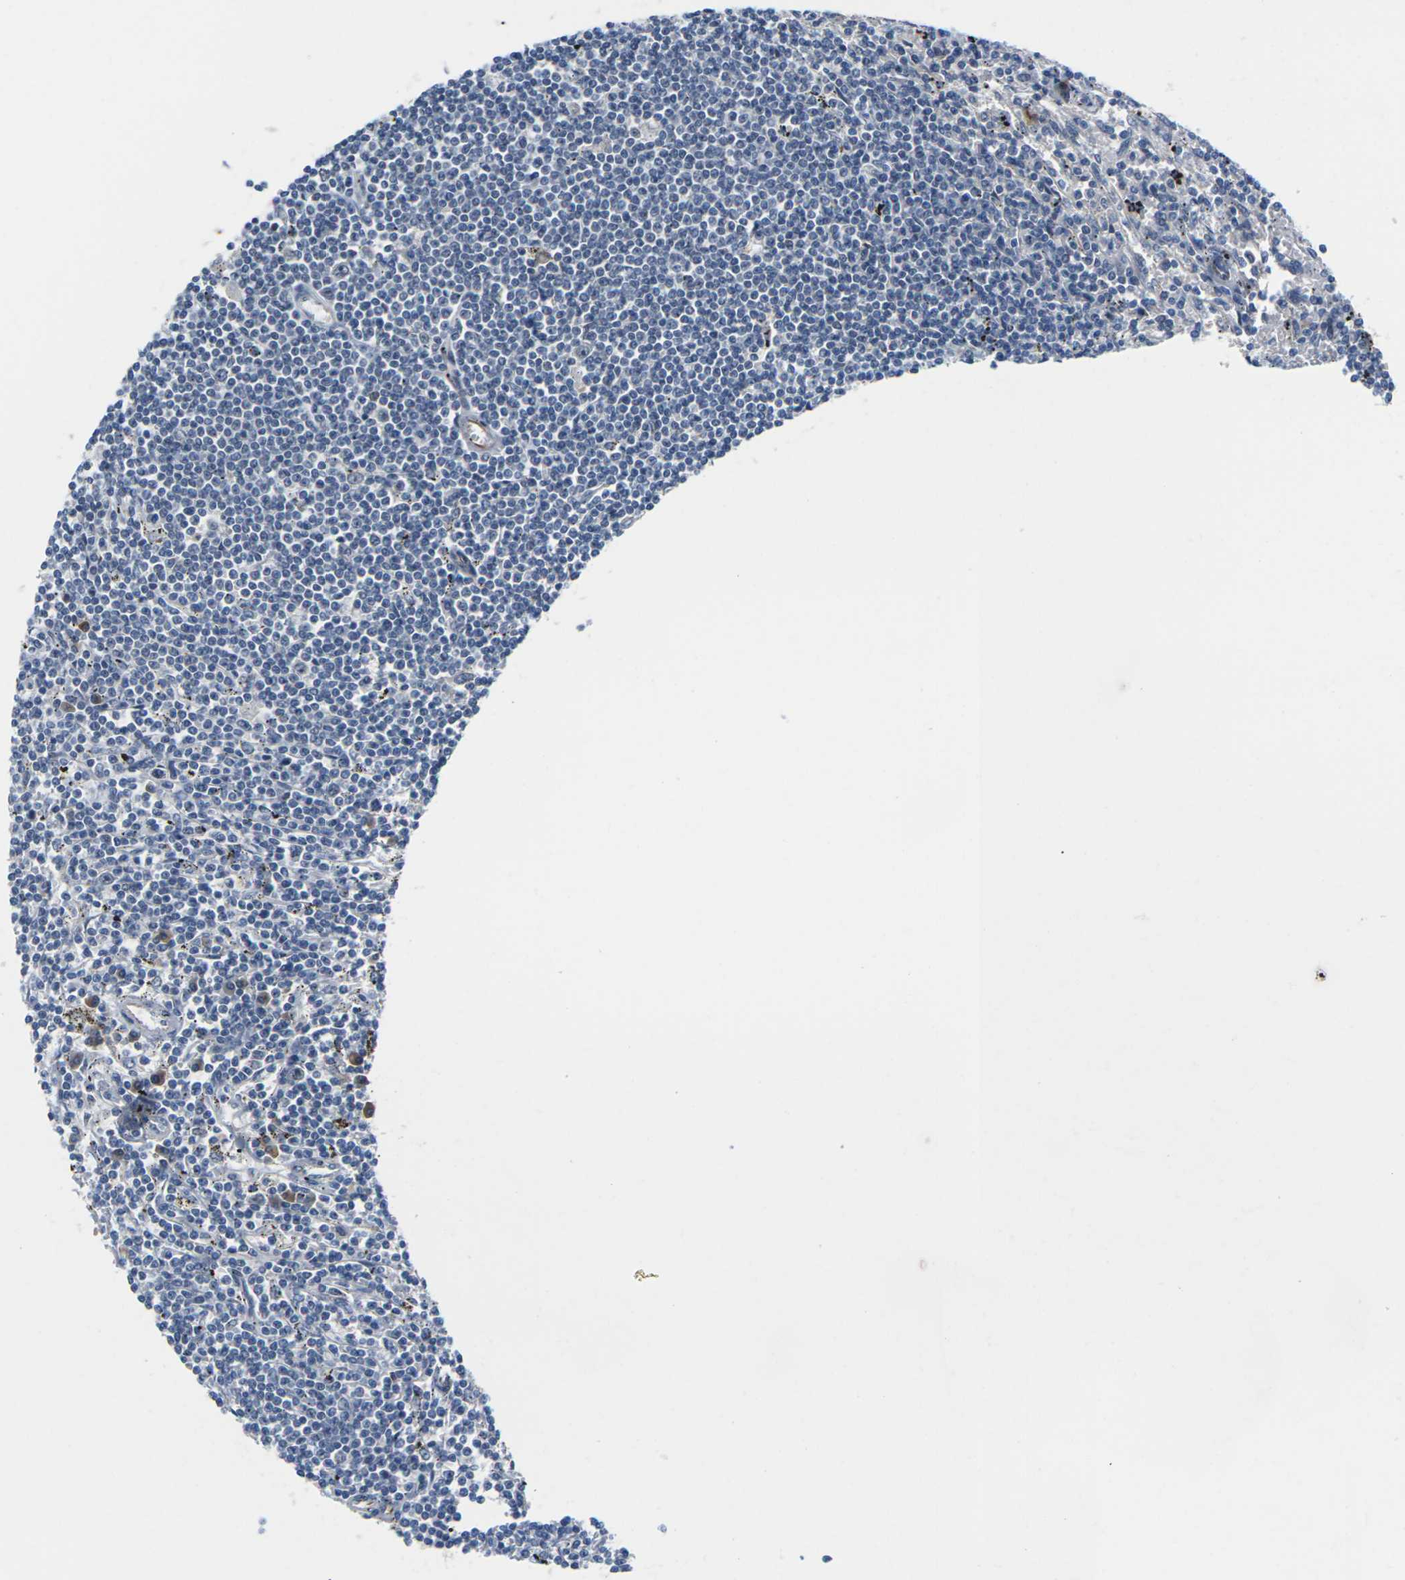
{"staining": {"intensity": "negative", "quantity": "none", "location": "none"}, "tissue": "lymphoma", "cell_type": "Tumor cells", "image_type": "cancer", "snomed": [{"axis": "morphology", "description": "Malignant lymphoma, non-Hodgkin's type, Low grade"}, {"axis": "topography", "description": "Spleen"}], "caption": "Malignant lymphoma, non-Hodgkin's type (low-grade) was stained to show a protein in brown. There is no significant staining in tumor cells.", "gene": "PKP2", "patient": {"sex": "male", "age": 76}}